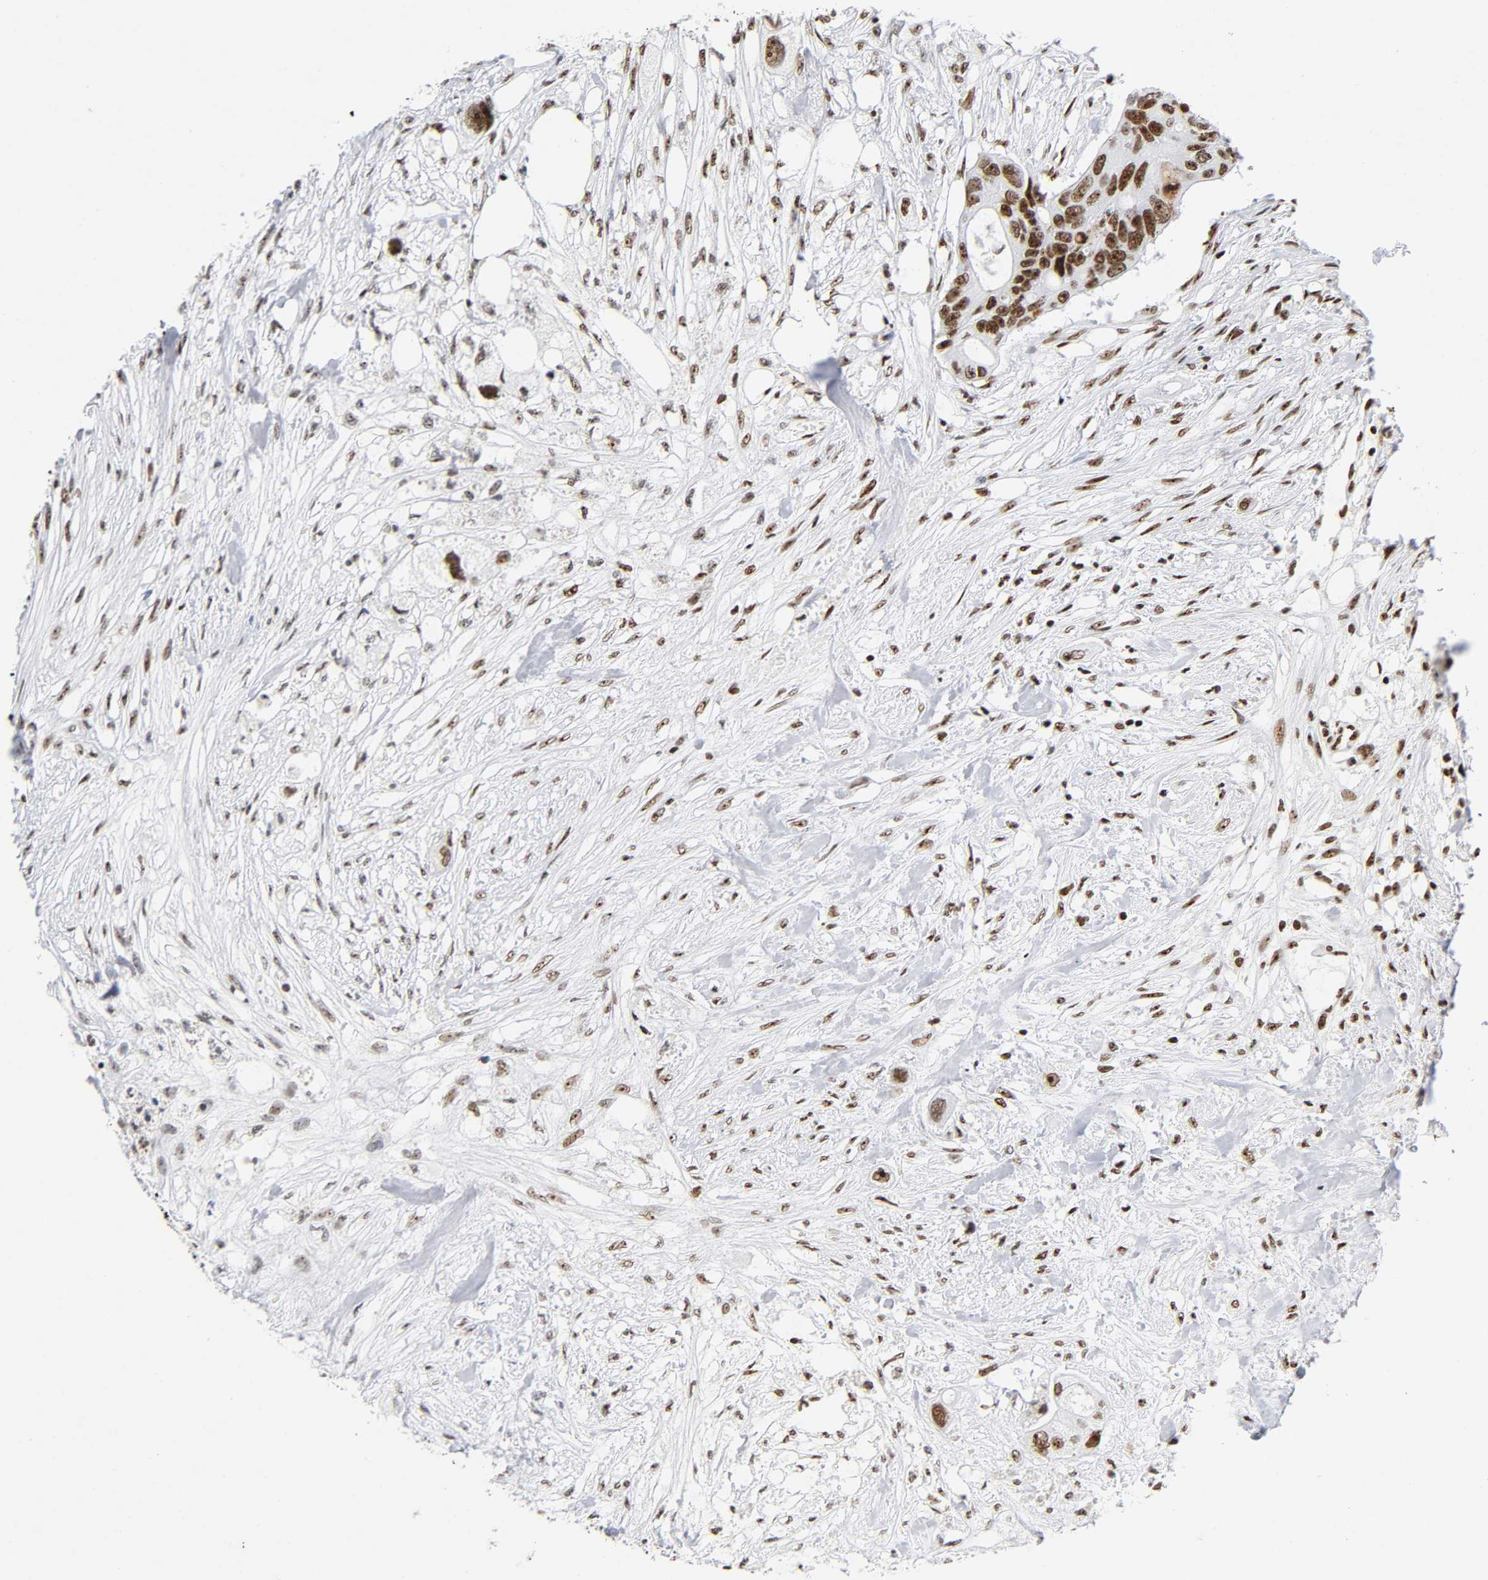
{"staining": {"intensity": "strong", "quantity": ">75%", "location": "nuclear"}, "tissue": "colorectal cancer", "cell_type": "Tumor cells", "image_type": "cancer", "snomed": [{"axis": "morphology", "description": "Adenocarcinoma, NOS"}, {"axis": "topography", "description": "Colon"}], "caption": "The immunohistochemical stain labels strong nuclear positivity in tumor cells of colorectal cancer (adenocarcinoma) tissue.", "gene": "UBTF", "patient": {"sex": "female", "age": 57}}